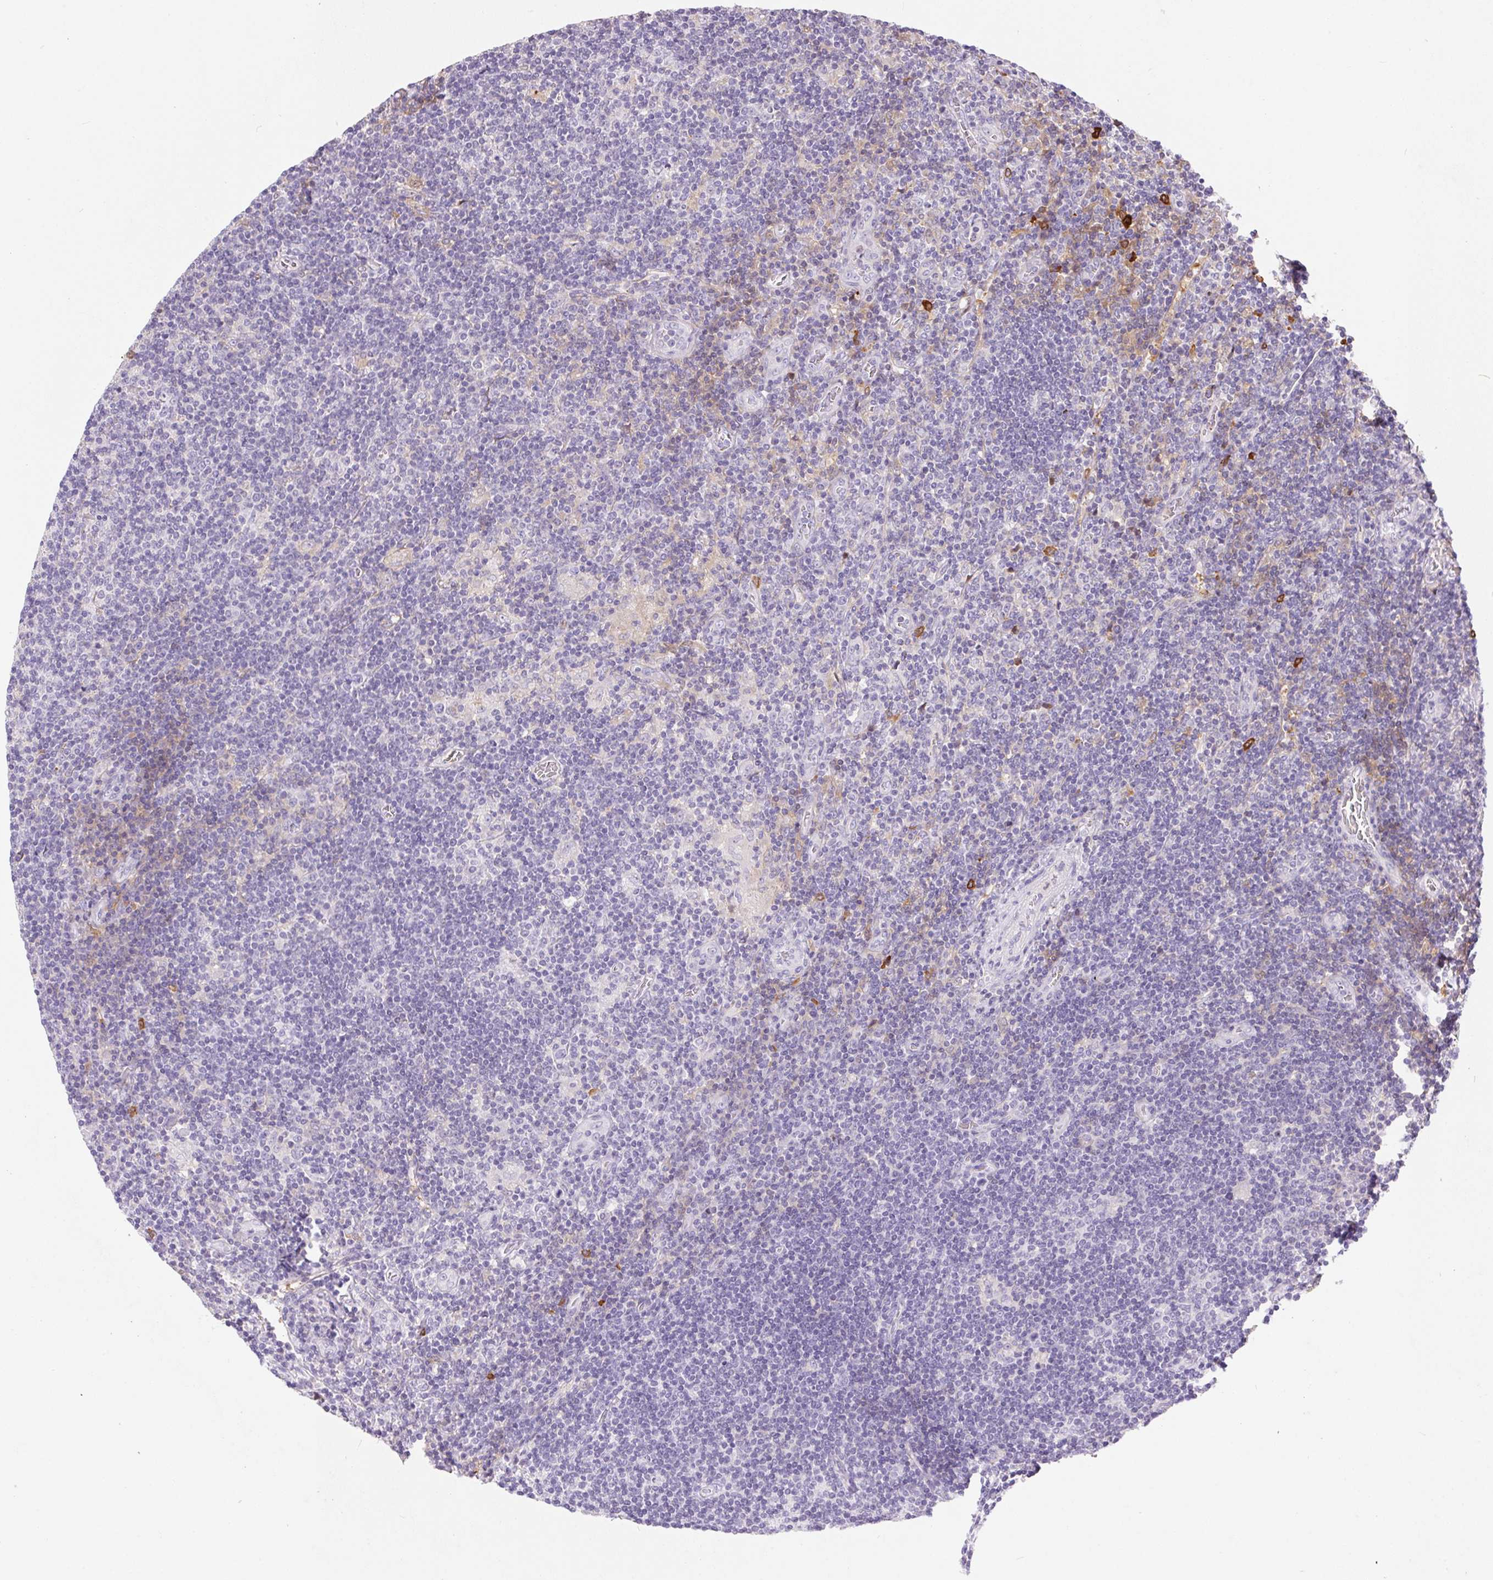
{"staining": {"intensity": "negative", "quantity": "none", "location": "none"}, "tissue": "lymphoma", "cell_type": "Tumor cells", "image_type": "cancer", "snomed": [{"axis": "morphology", "description": "Hodgkin's disease, NOS"}, {"axis": "topography", "description": "Lymph node"}], "caption": "Human Hodgkin's disease stained for a protein using immunohistochemistry reveals no expression in tumor cells.", "gene": "ORM1", "patient": {"sex": "male", "age": 40}}